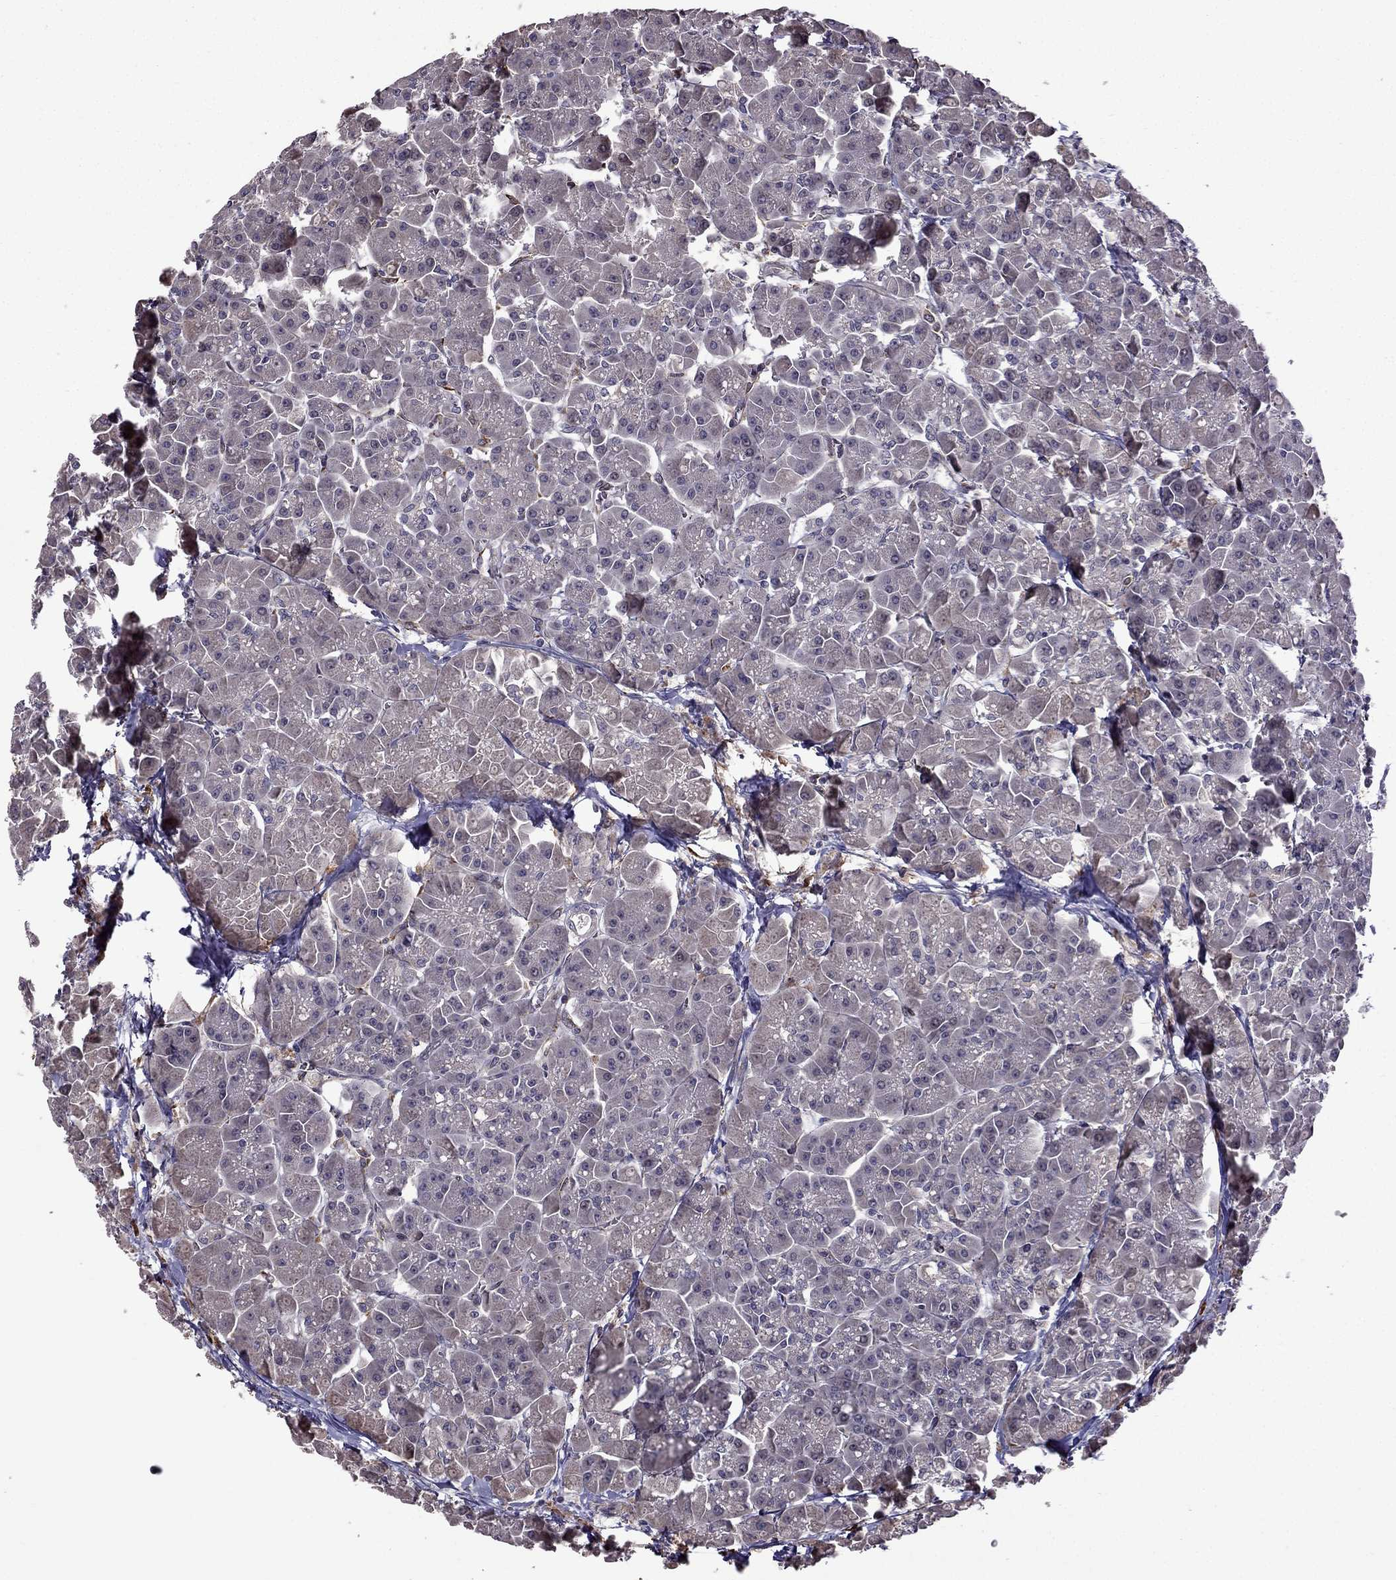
{"staining": {"intensity": "weak", "quantity": "<25%", "location": "cytoplasmic/membranous"}, "tissue": "pancreas", "cell_type": "Exocrine glandular cells", "image_type": "normal", "snomed": [{"axis": "morphology", "description": "Normal tissue, NOS"}, {"axis": "topography", "description": "Pancreas"}], "caption": "Immunohistochemical staining of benign pancreas demonstrates no significant staining in exocrine glandular cells. Brightfield microscopy of immunohistochemistry stained with DAB (brown) and hematoxylin (blue), captured at high magnification.", "gene": "IKBIP", "patient": {"sex": "male", "age": 70}}